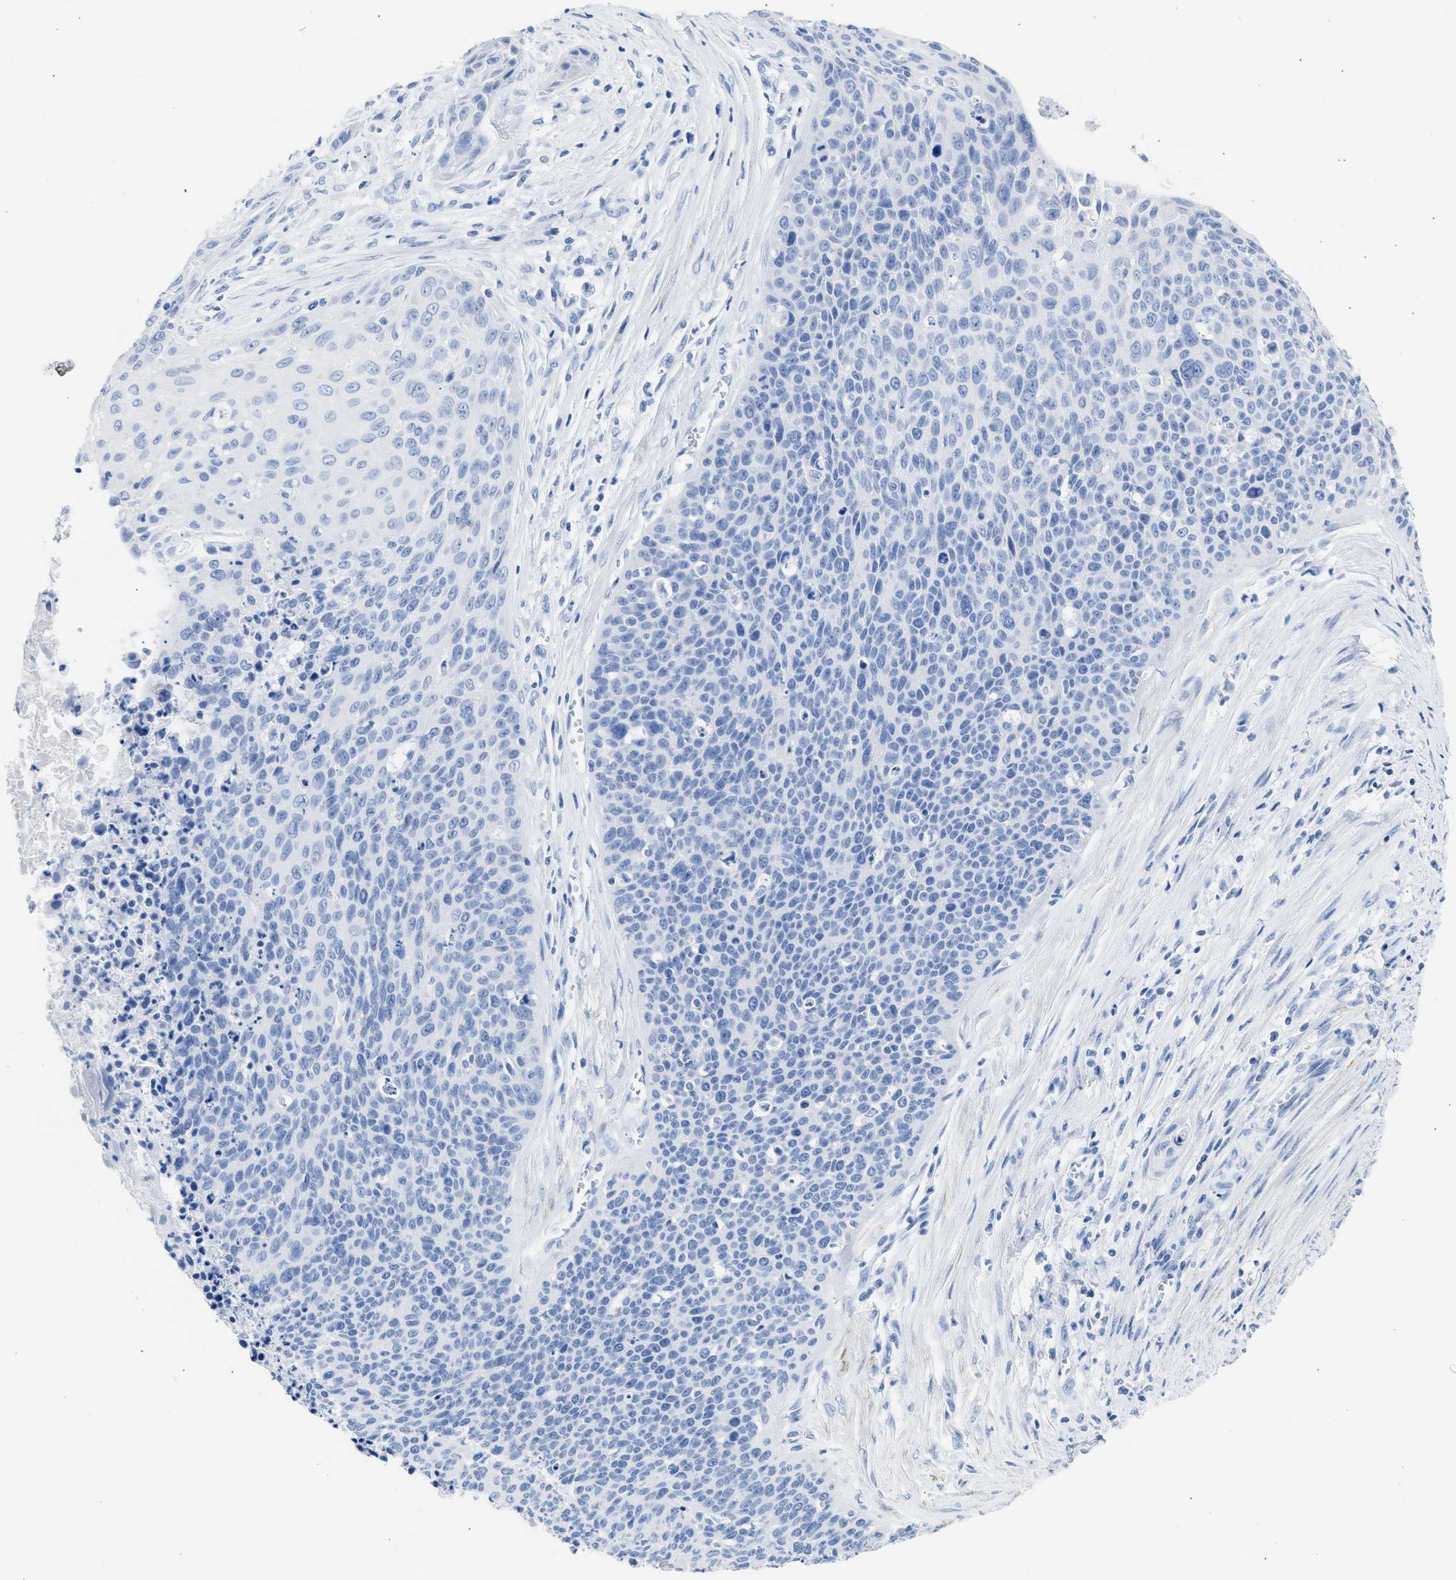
{"staining": {"intensity": "negative", "quantity": "none", "location": "none"}, "tissue": "cervical cancer", "cell_type": "Tumor cells", "image_type": "cancer", "snomed": [{"axis": "morphology", "description": "Squamous cell carcinoma, NOS"}, {"axis": "topography", "description": "Cervix"}], "caption": "A photomicrograph of human cervical cancer is negative for staining in tumor cells. The staining is performed using DAB (3,3'-diaminobenzidine) brown chromogen with nuclei counter-stained in using hematoxylin.", "gene": "NCAM1", "patient": {"sex": "female", "age": 55}}